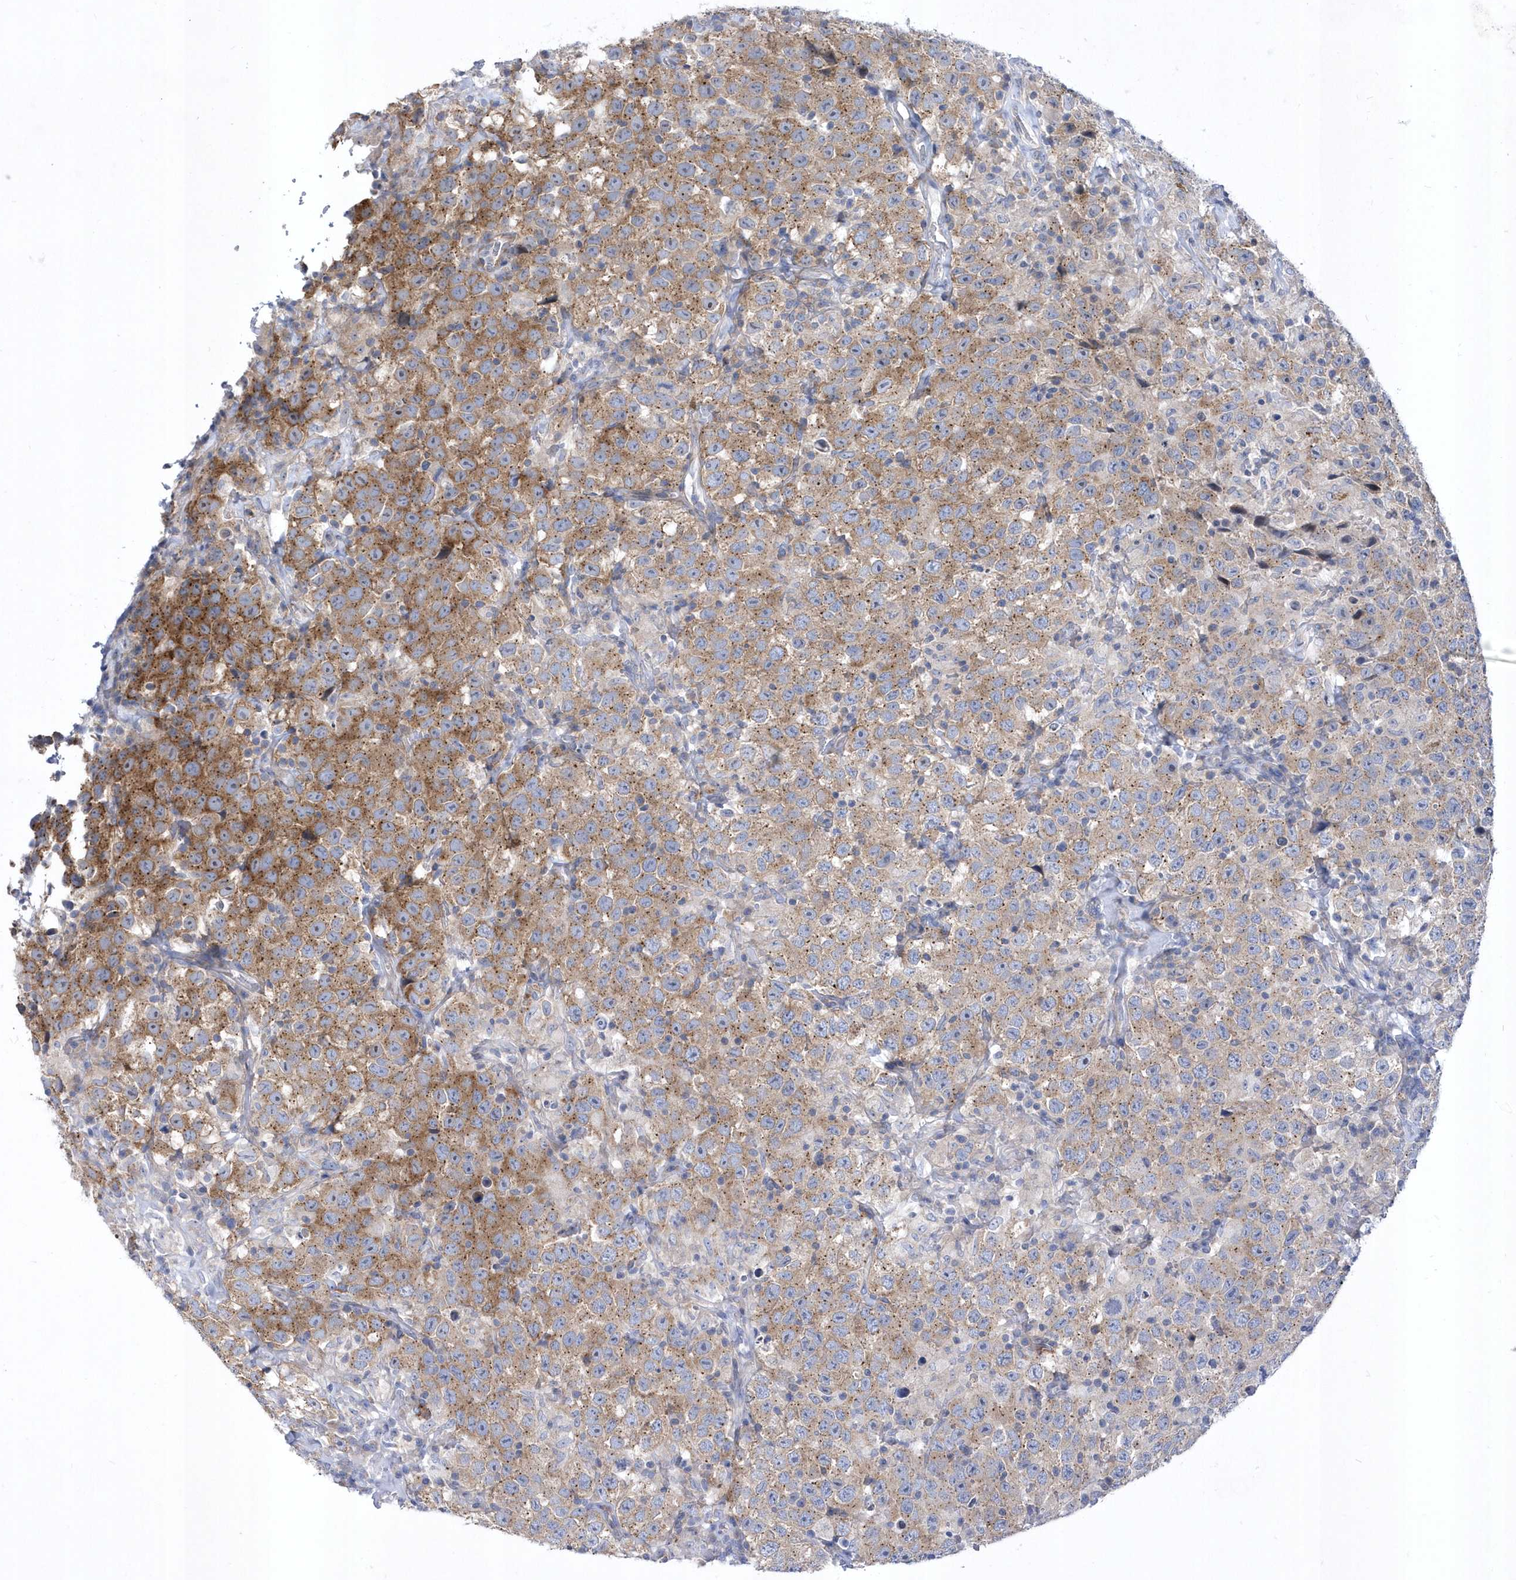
{"staining": {"intensity": "moderate", "quantity": ">75%", "location": "cytoplasmic/membranous"}, "tissue": "testis cancer", "cell_type": "Tumor cells", "image_type": "cancer", "snomed": [{"axis": "morphology", "description": "Seminoma, NOS"}, {"axis": "topography", "description": "Testis"}], "caption": "Testis cancer (seminoma) stained for a protein demonstrates moderate cytoplasmic/membranous positivity in tumor cells. Nuclei are stained in blue.", "gene": "LONRF2", "patient": {"sex": "male", "age": 41}}